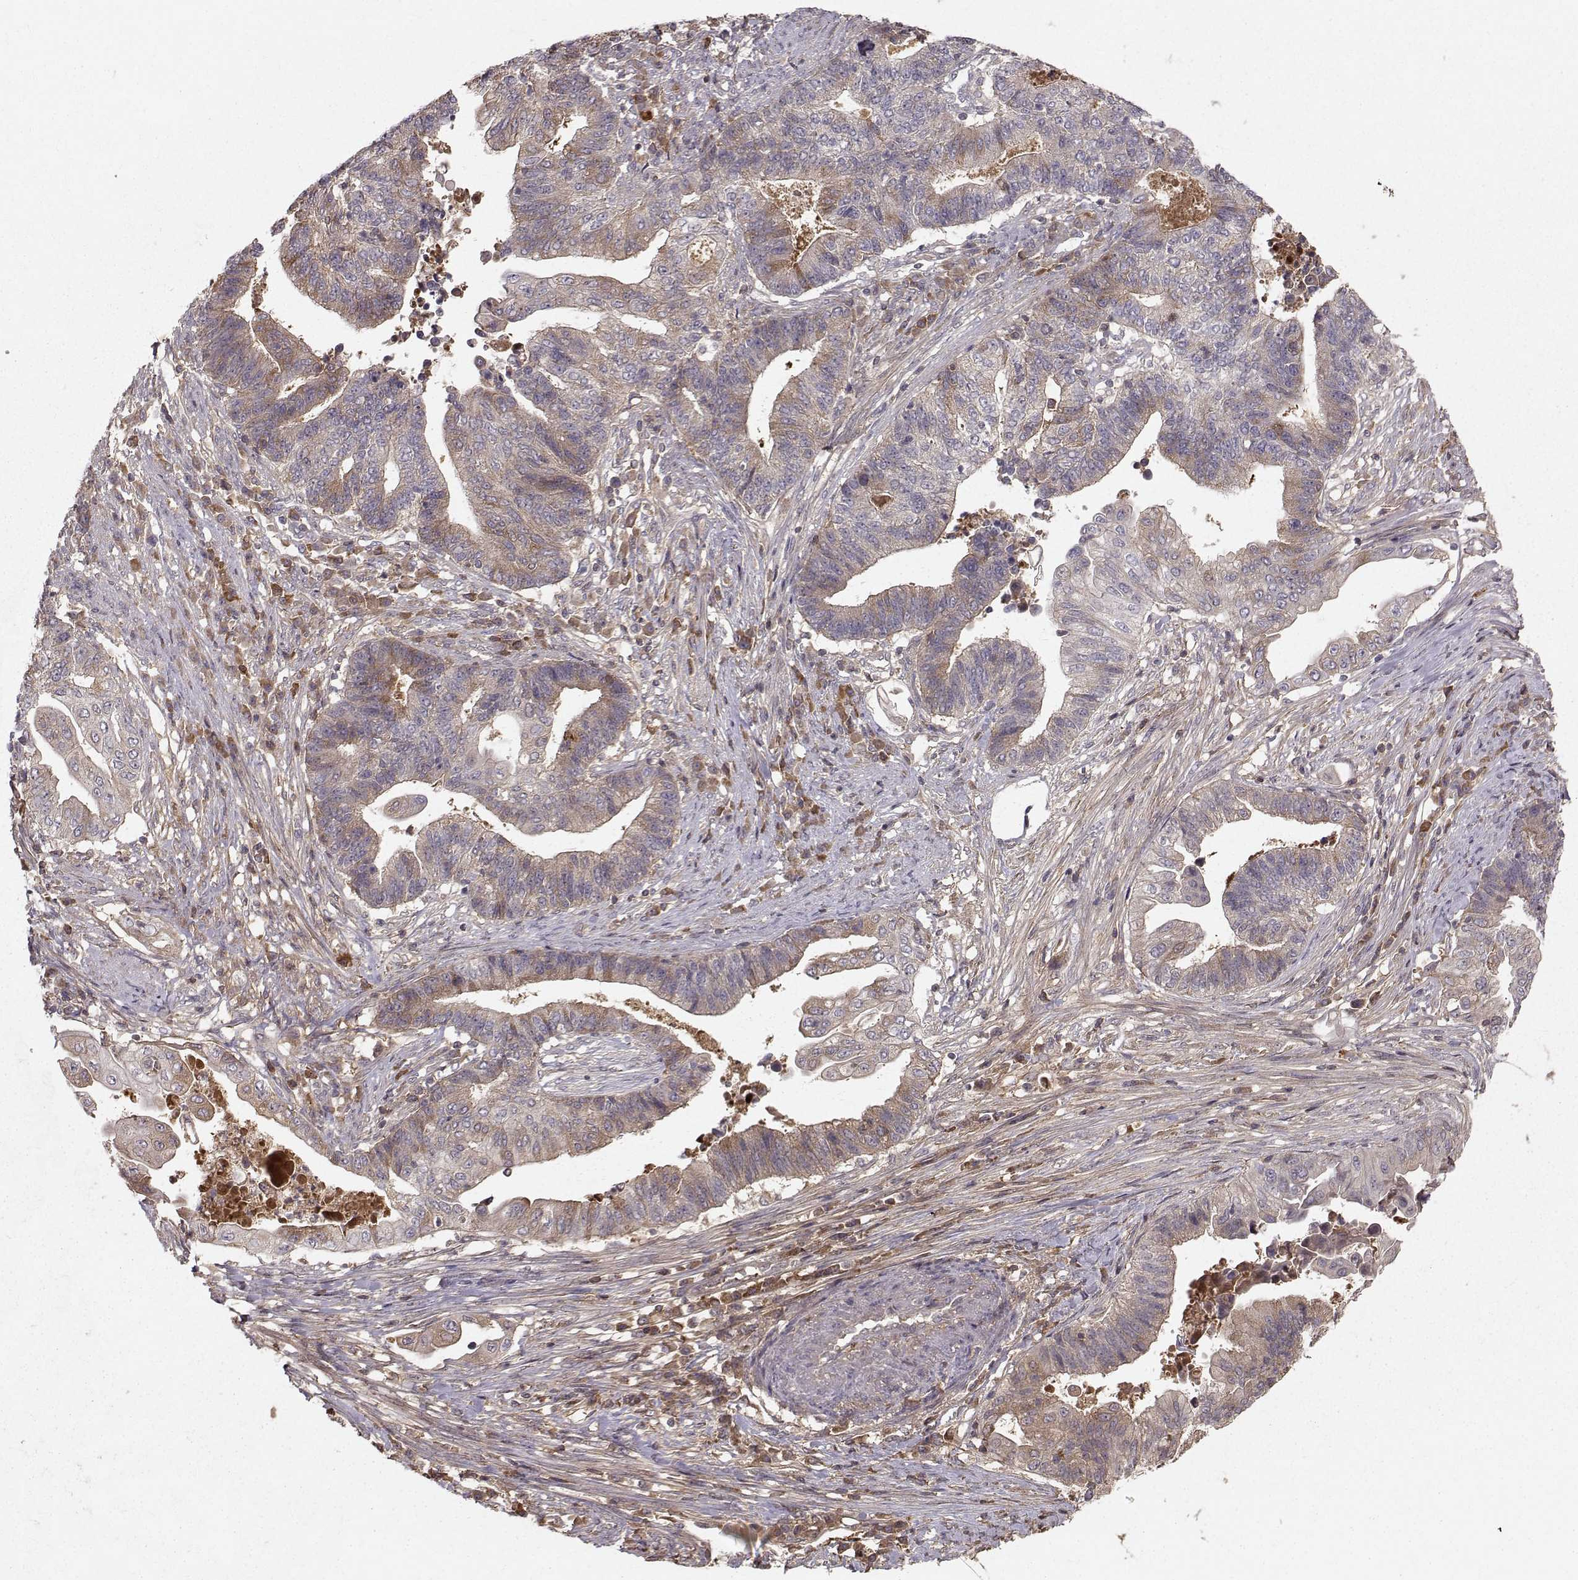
{"staining": {"intensity": "moderate", "quantity": "25%-75%", "location": "cytoplasmic/membranous"}, "tissue": "endometrial cancer", "cell_type": "Tumor cells", "image_type": "cancer", "snomed": [{"axis": "morphology", "description": "Adenocarcinoma, NOS"}, {"axis": "topography", "description": "Uterus"}, {"axis": "topography", "description": "Endometrium"}], "caption": "Brown immunohistochemical staining in human endometrial adenocarcinoma exhibits moderate cytoplasmic/membranous positivity in about 25%-75% of tumor cells.", "gene": "WNT6", "patient": {"sex": "female", "age": 54}}